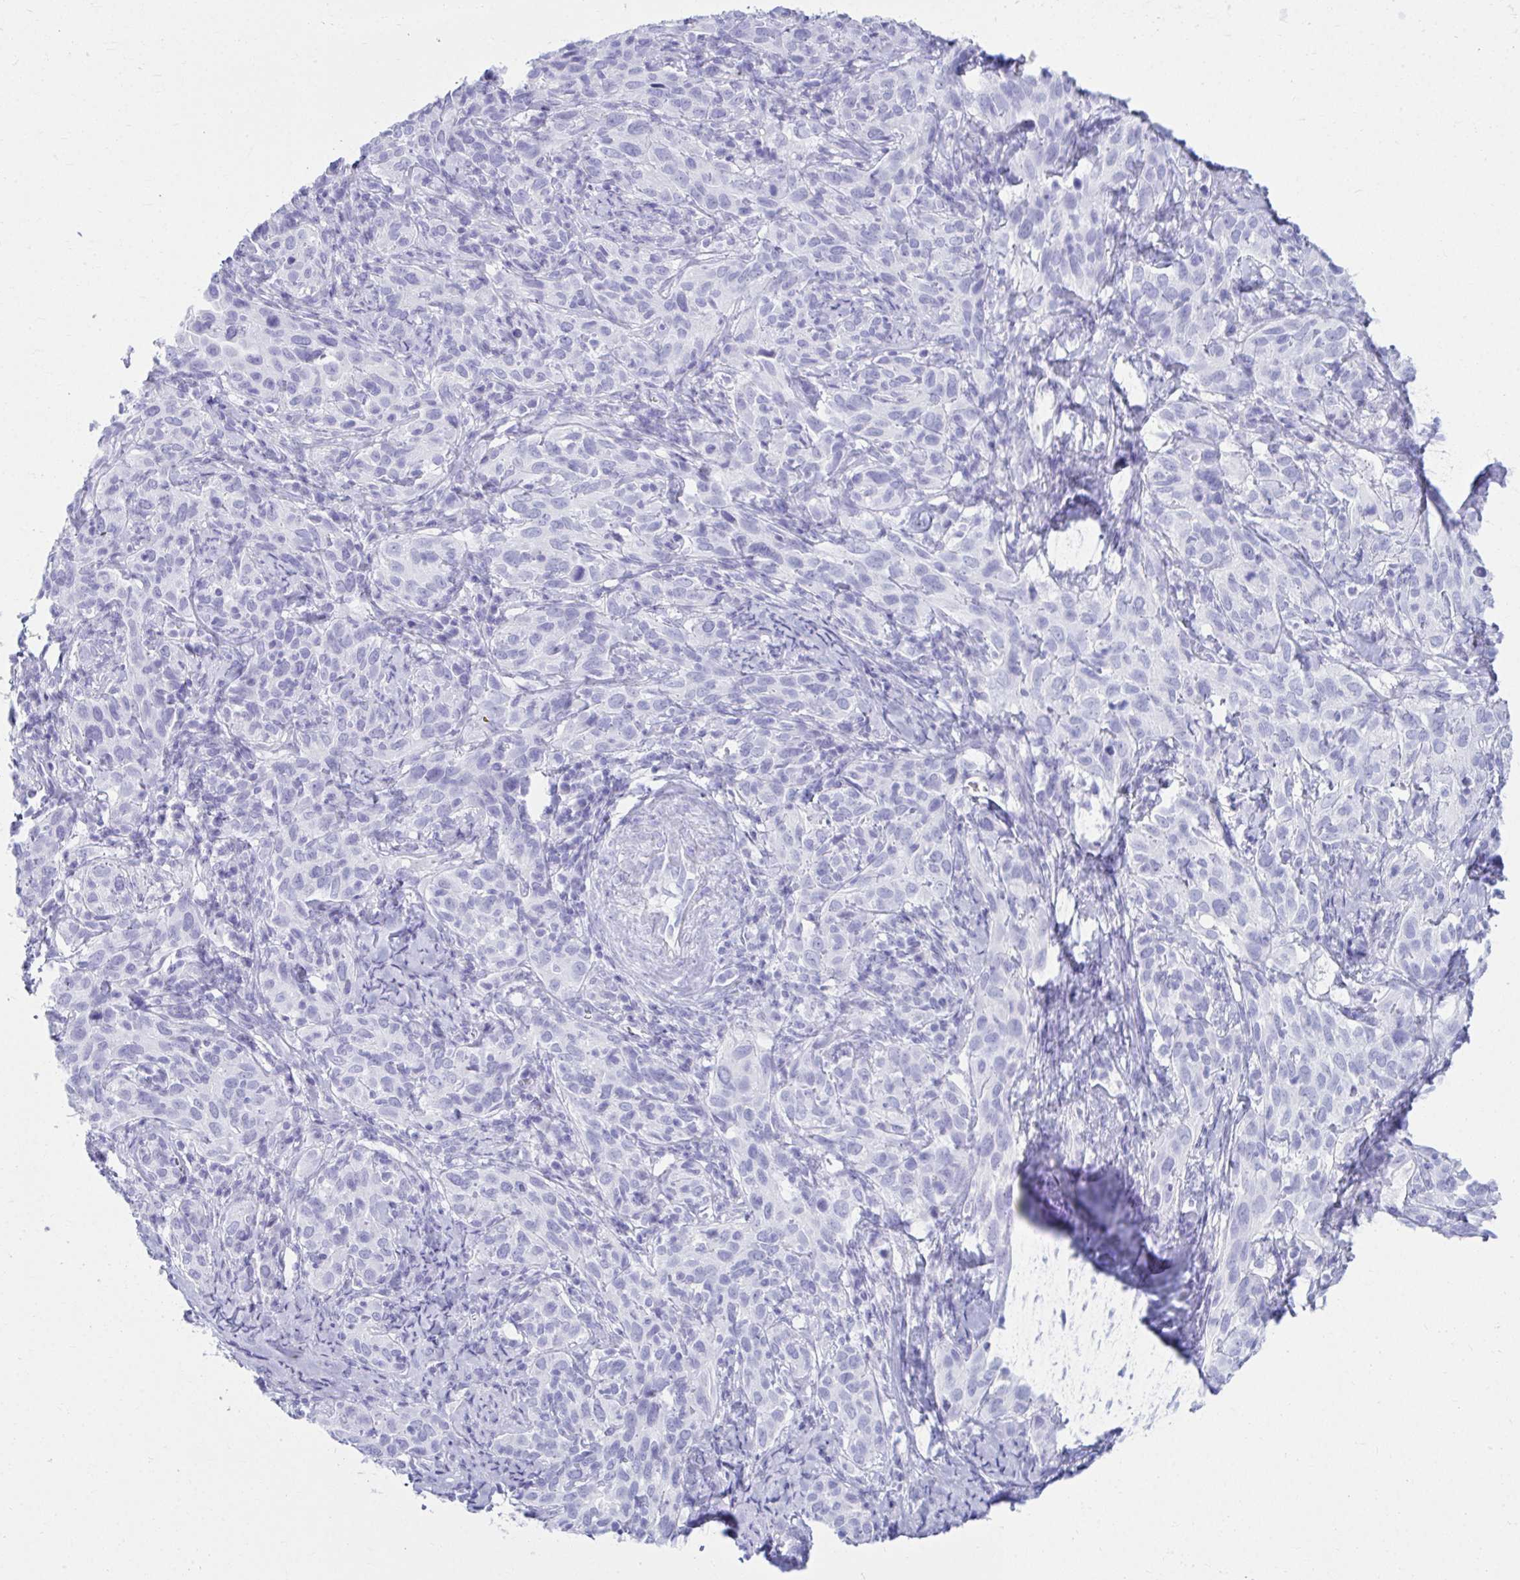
{"staining": {"intensity": "negative", "quantity": "none", "location": "none"}, "tissue": "cervical cancer", "cell_type": "Tumor cells", "image_type": "cancer", "snomed": [{"axis": "morphology", "description": "Normal tissue, NOS"}, {"axis": "morphology", "description": "Squamous cell carcinoma, NOS"}, {"axis": "topography", "description": "Cervix"}], "caption": "A photomicrograph of cervical cancer stained for a protein reveals no brown staining in tumor cells.", "gene": "ATP4B", "patient": {"sex": "female", "age": 51}}